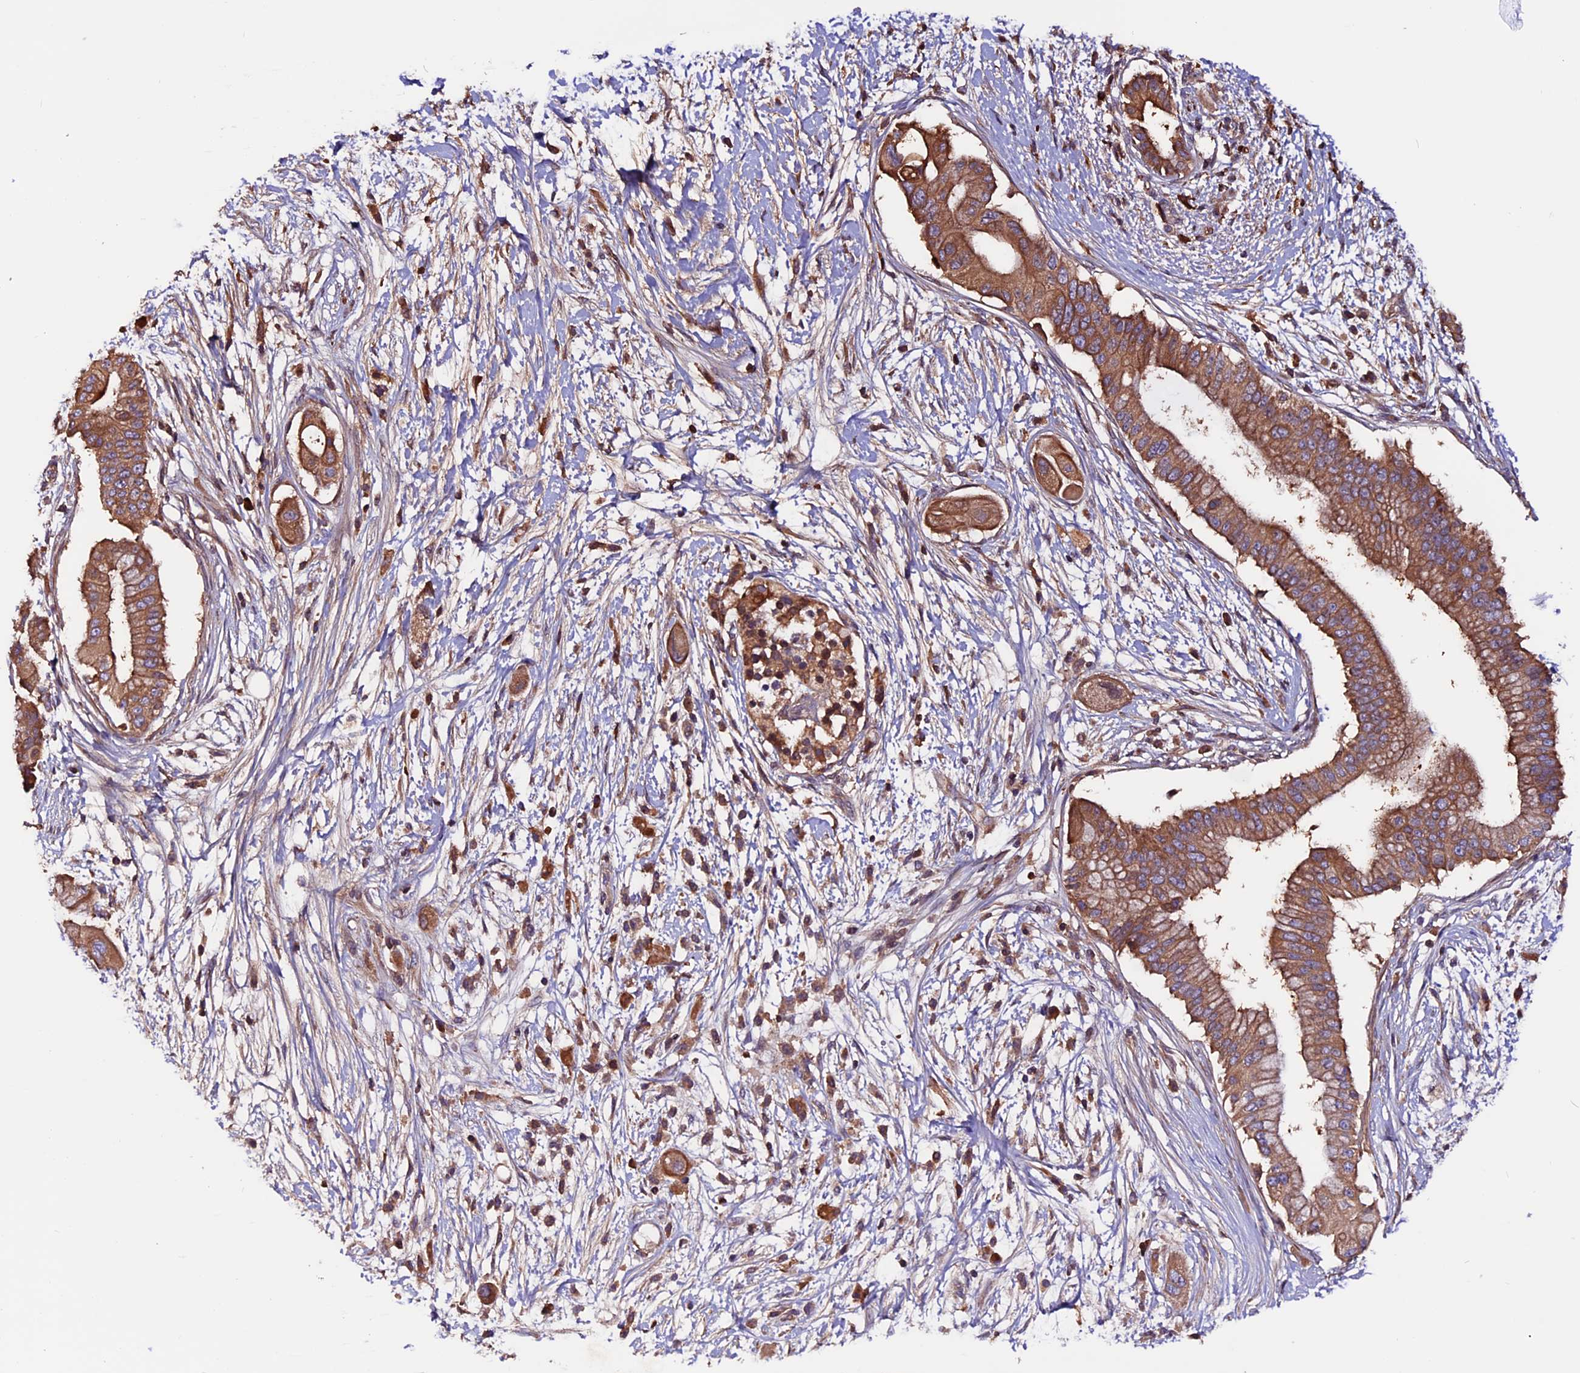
{"staining": {"intensity": "moderate", "quantity": ">75%", "location": "cytoplasmic/membranous"}, "tissue": "pancreatic cancer", "cell_type": "Tumor cells", "image_type": "cancer", "snomed": [{"axis": "morphology", "description": "Adenocarcinoma, NOS"}, {"axis": "topography", "description": "Pancreas"}], "caption": "IHC (DAB (3,3'-diaminobenzidine)) staining of pancreatic adenocarcinoma shows moderate cytoplasmic/membranous protein staining in approximately >75% of tumor cells. (DAB (3,3'-diaminobenzidine) IHC, brown staining for protein, blue staining for nuclei).", "gene": "ZNF598", "patient": {"sex": "male", "age": 68}}